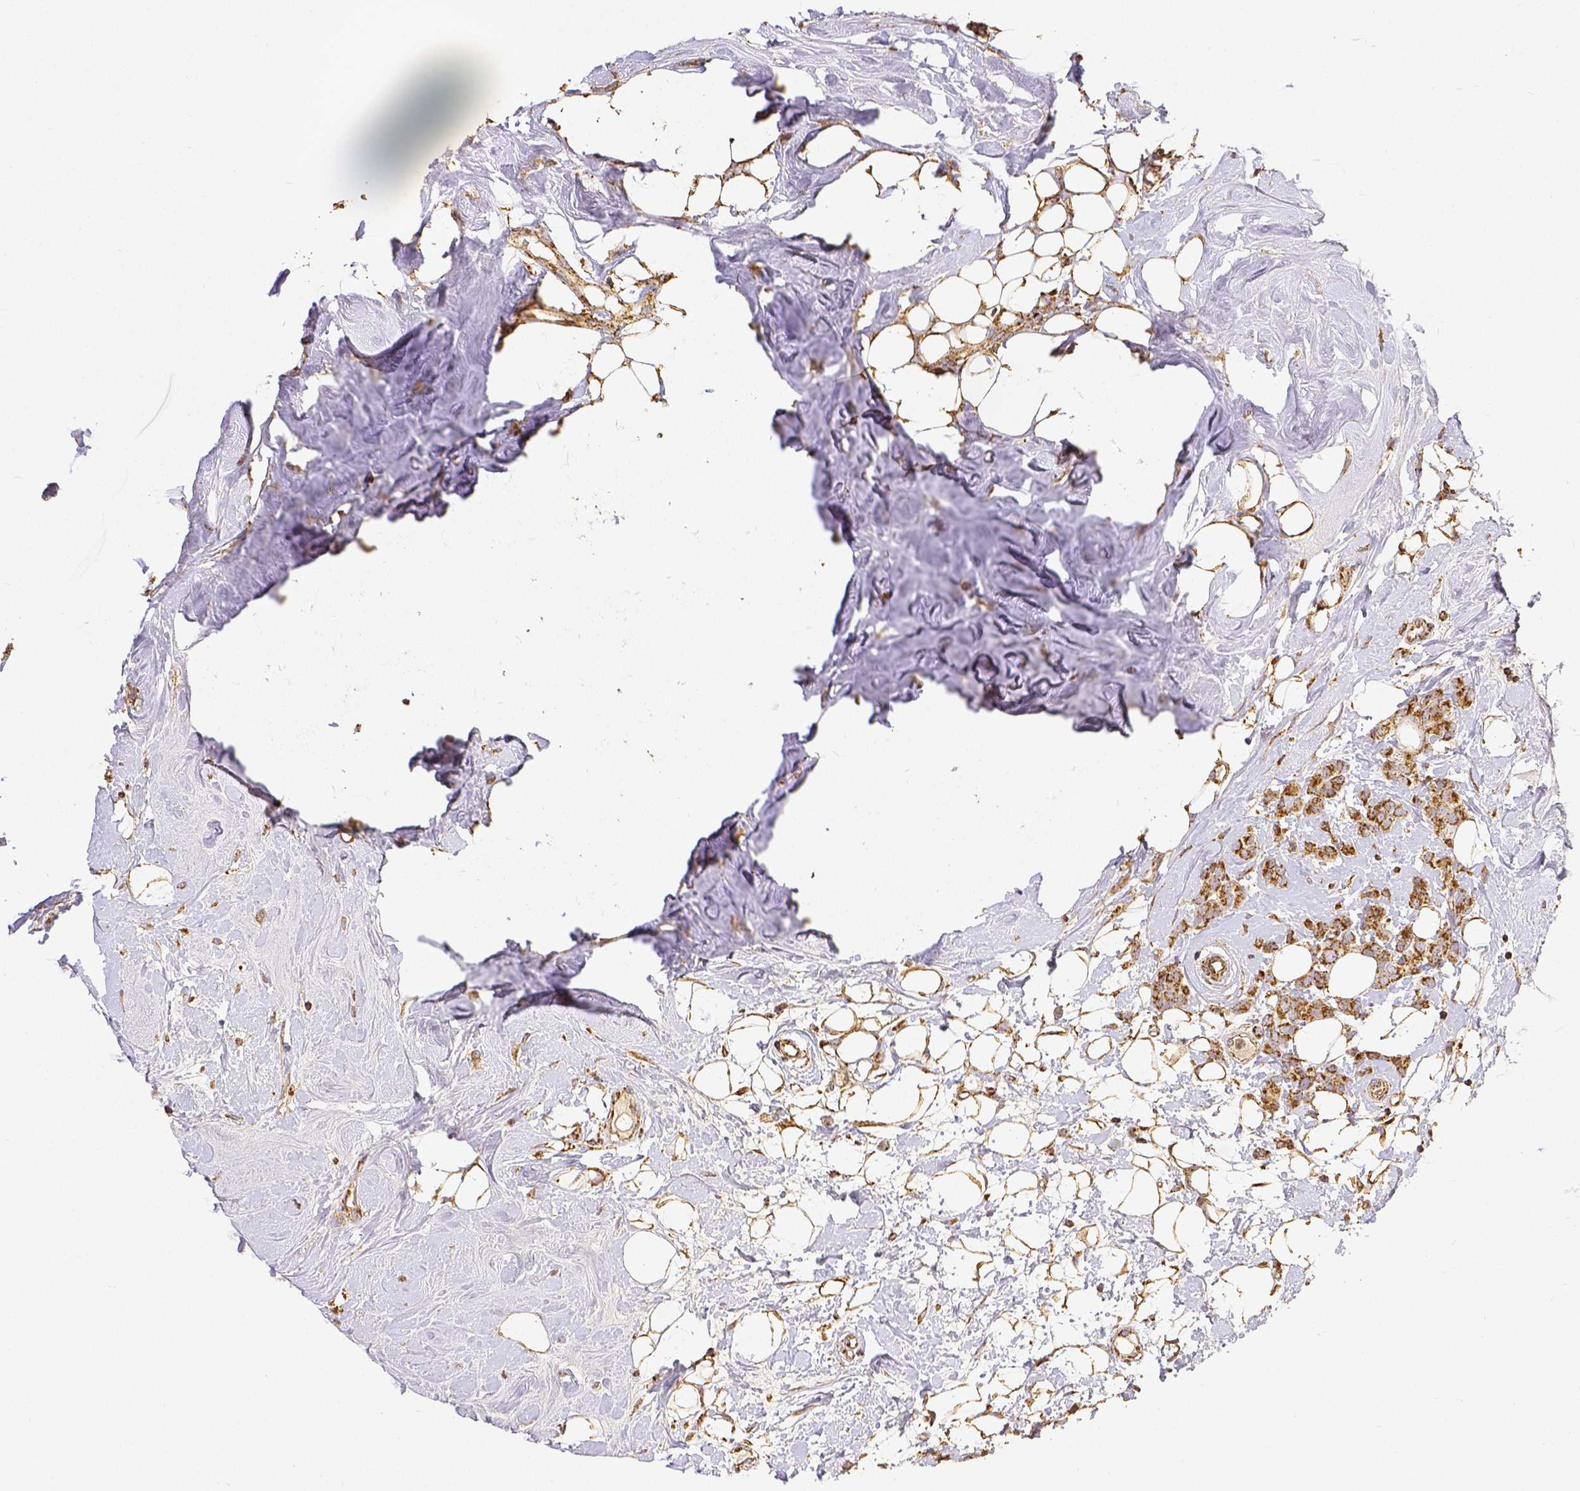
{"staining": {"intensity": "strong", "quantity": ">75%", "location": "cytoplasmic/membranous"}, "tissue": "breast cancer", "cell_type": "Tumor cells", "image_type": "cancer", "snomed": [{"axis": "morphology", "description": "Lobular carcinoma"}, {"axis": "topography", "description": "Breast"}], "caption": "Immunohistochemical staining of human lobular carcinoma (breast) shows high levels of strong cytoplasmic/membranous protein expression in approximately >75% of tumor cells. The protein of interest is stained brown, and the nuclei are stained in blue (DAB IHC with brightfield microscopy, high magnification).", "gene": "SDHB", "patient": {"sex": "female", "age": 49}}